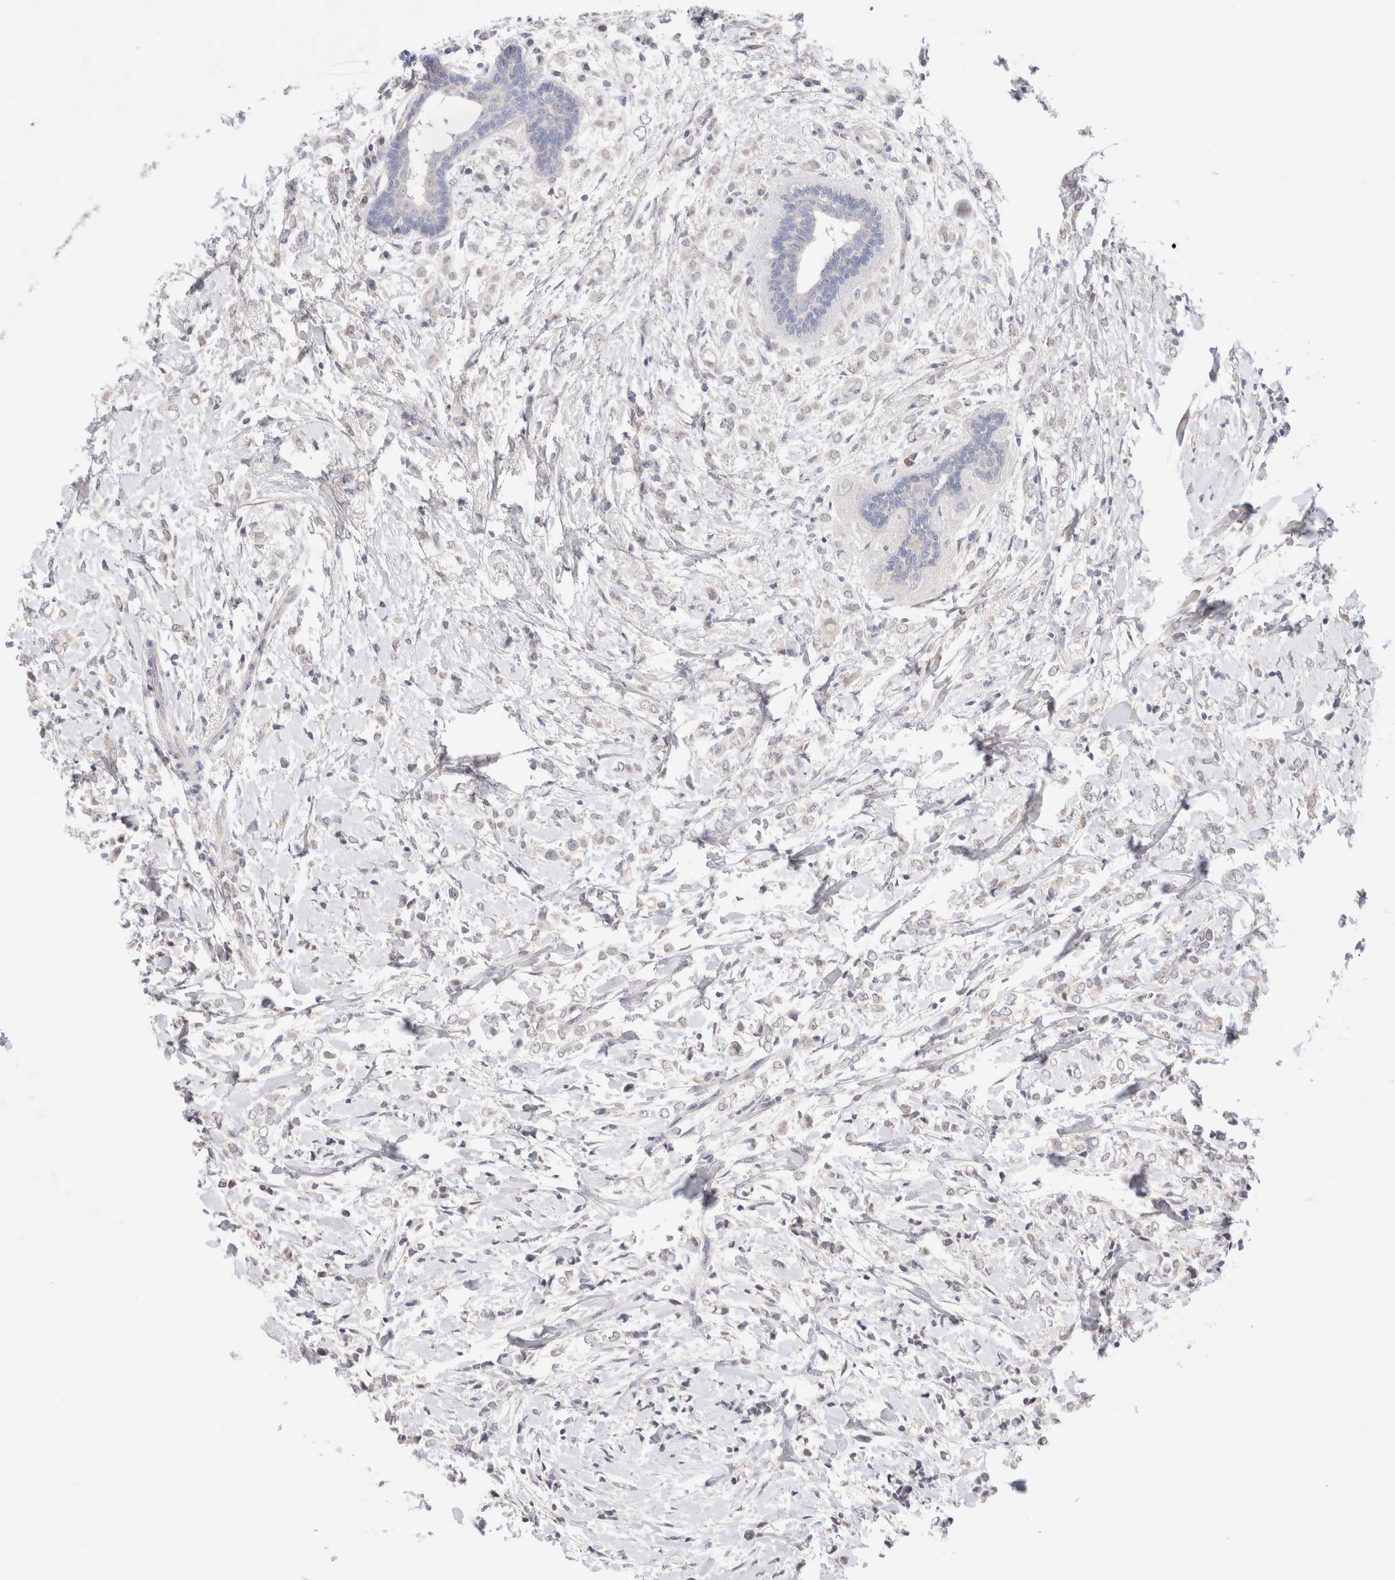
{"staining": {"intensity": "negative", "quantity": "none", "location": "none"}, "tissue": "breast cancer", "cell_type": "Tumor cells", "image_type": "cancer", "snomed": [{"axis": "morphology", "description": "Normal tissue, NOS"}, {"axis": "morphology", "description": "Lobular carcinoma"}, {"axis": "topography", "description": "Breast"}], "caption": "Tumor cells show no significant staining in breast cancer.", "gene": "SPATA20", "patient": {"sex": "female", "age": 47}}